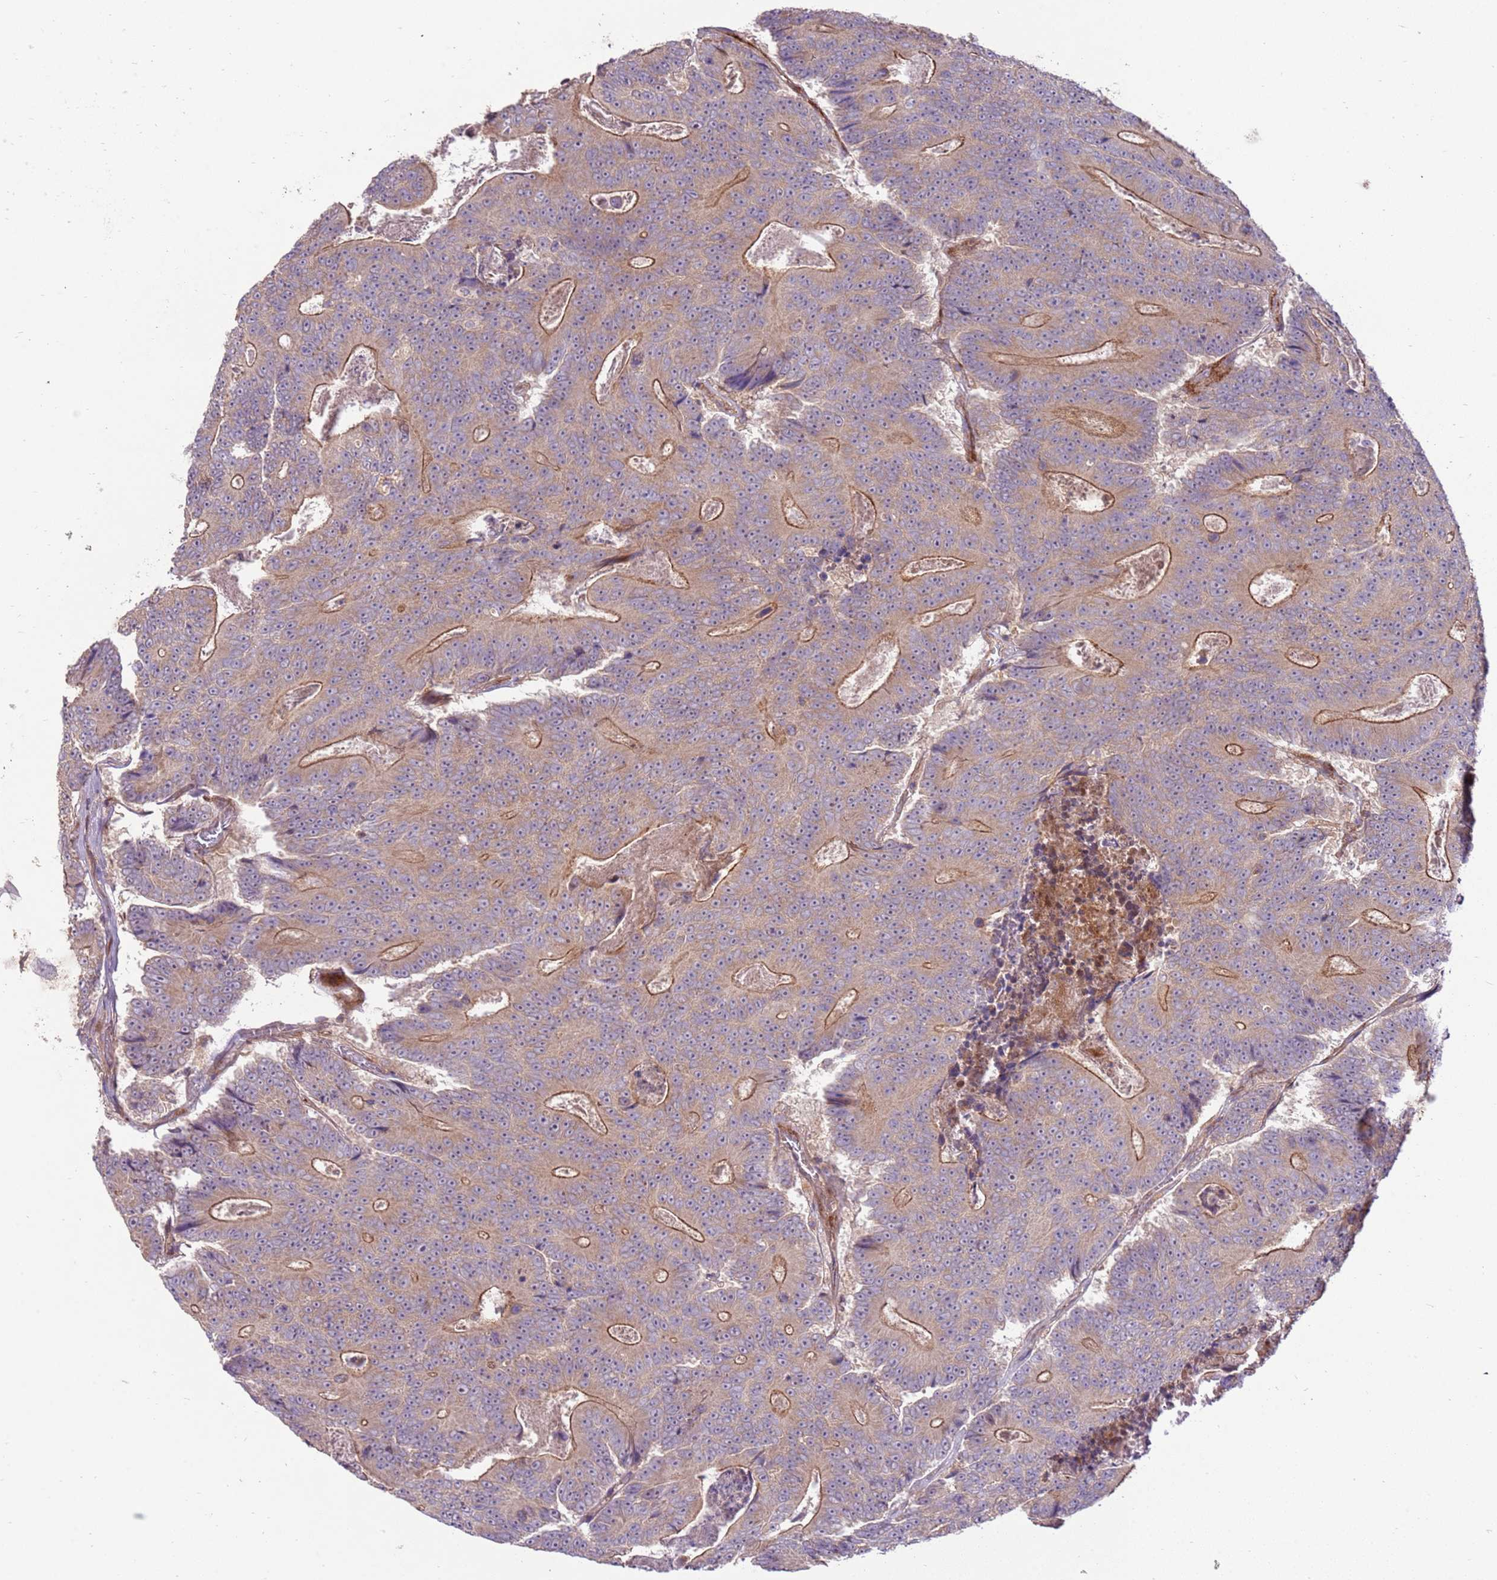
{"staining": {"intensity": "moderate", "quantity": "25%-75%", "location": "cytoplasmic/membranous"}, "tissue": "colorectal cancer", "cell_type": "Tumor cells", "image_type": "cancer", "snomed": [{"axis": "morphology", "description": "Adenocarcinoma, NOS"}, {"axis": "topography", "description": "Colon"}], "caption": "A micrograph showing moderate cytoplasmic/membranous expression in about 25%-75% of tumor cells in adenocarcinoma (colorectal), as visualized by brown immunohistochemical staining.", "gene": "ZNF624", "patient": {"sex": "male", "age": 83}}